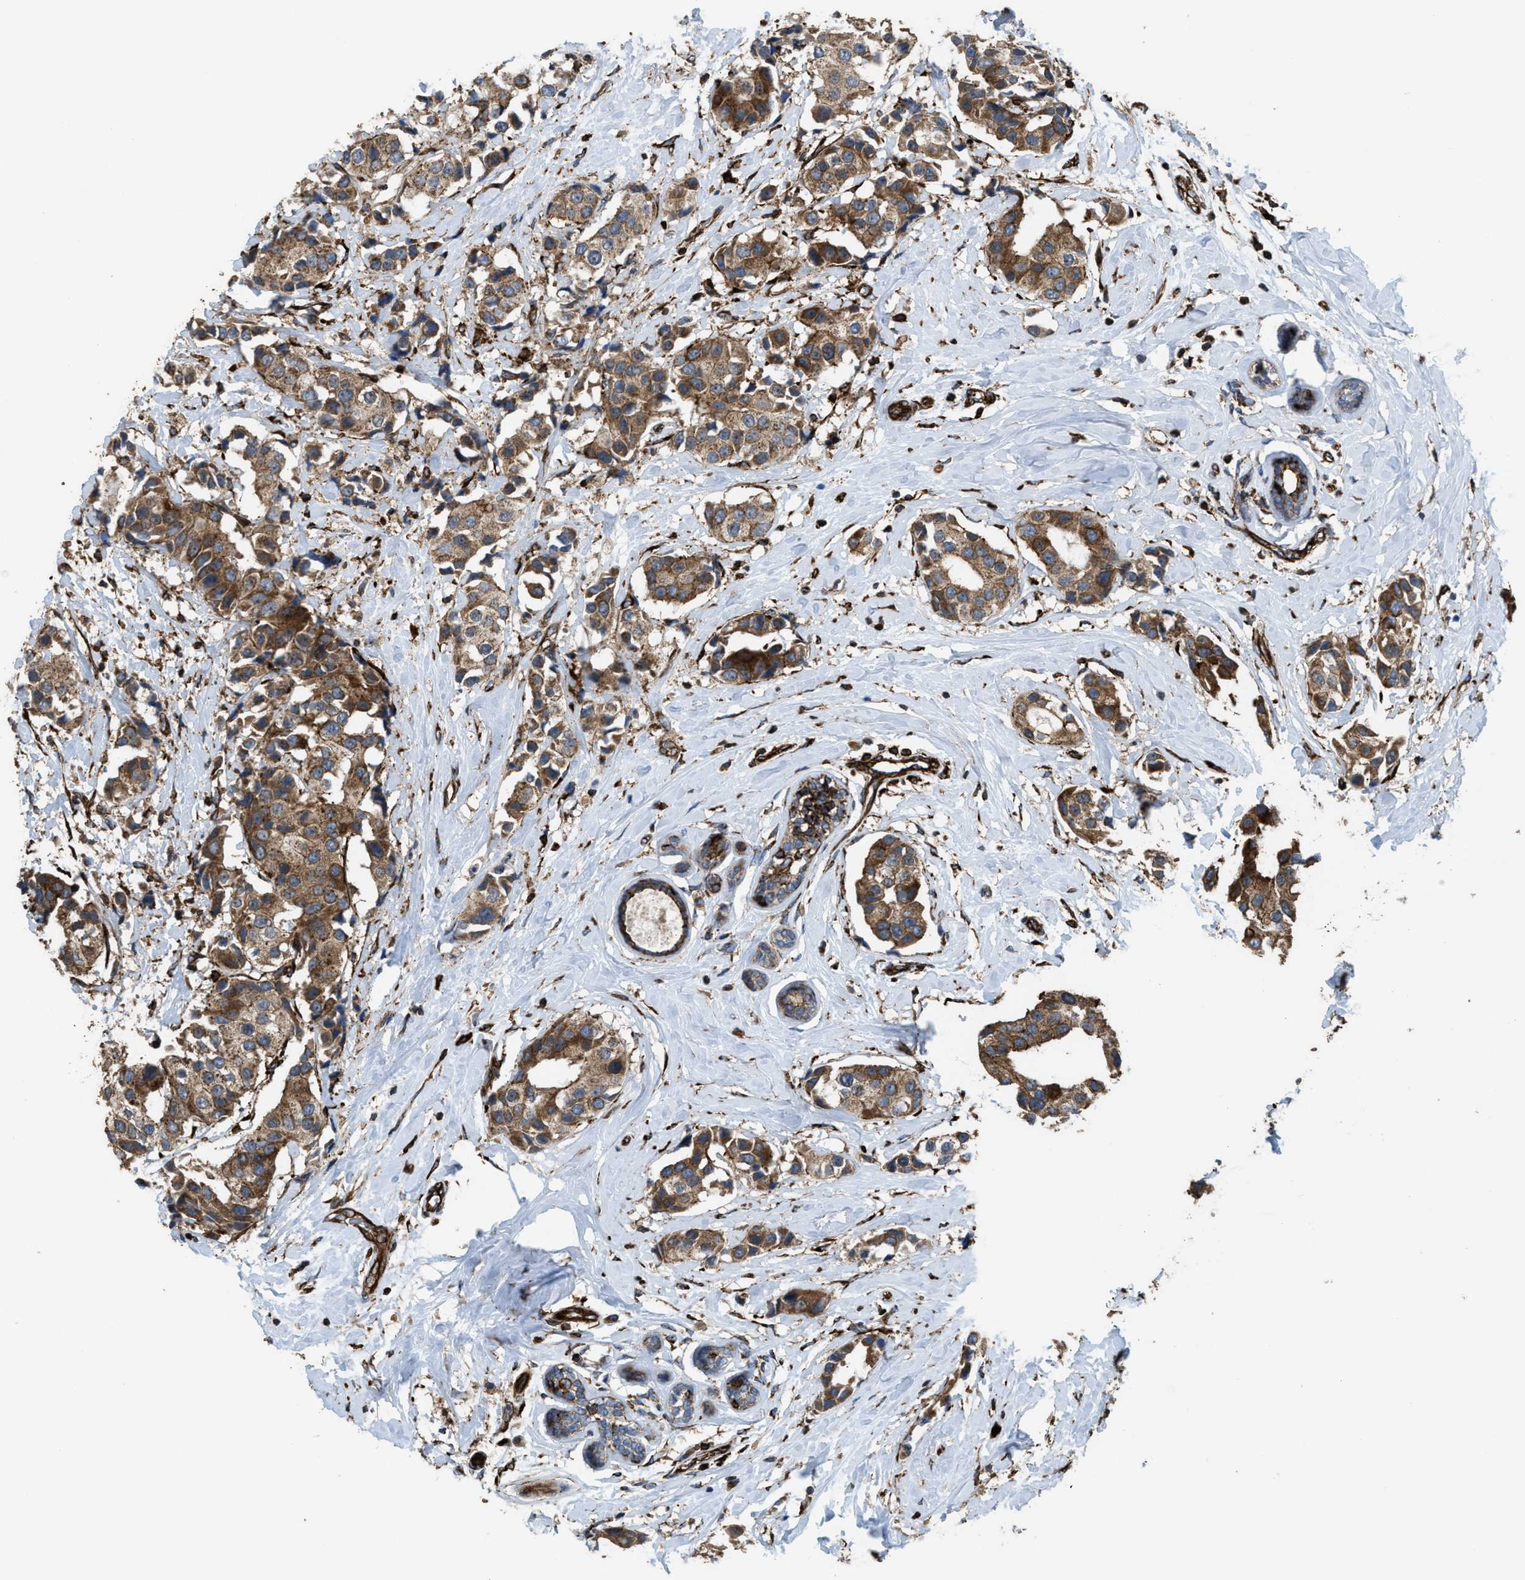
{"staining": {"intensity": "moderate", "quantity": ">75%", "location": "cytoplasmic/membranous"}, "tissue": "breast cancer", "cell_type": "Tumor cells", "image_type": "cancer", "snomed": [{"axis": "morphology", "description": "Normal tissue, NOS"}, {"axis": "morphology", "description": "Duct carcinoma"}, {"axis": "topography", "description": "Breast"}], "caption": "Human breast cancer (infiltrating ductal carcinoma) stained with a brown dye demonstrates moderate cytoplasmic/membranous positive positivity in about >75% of tumor cells.", "gene": "EGLN1", "patient": {"sex": "female", "age": 39}}